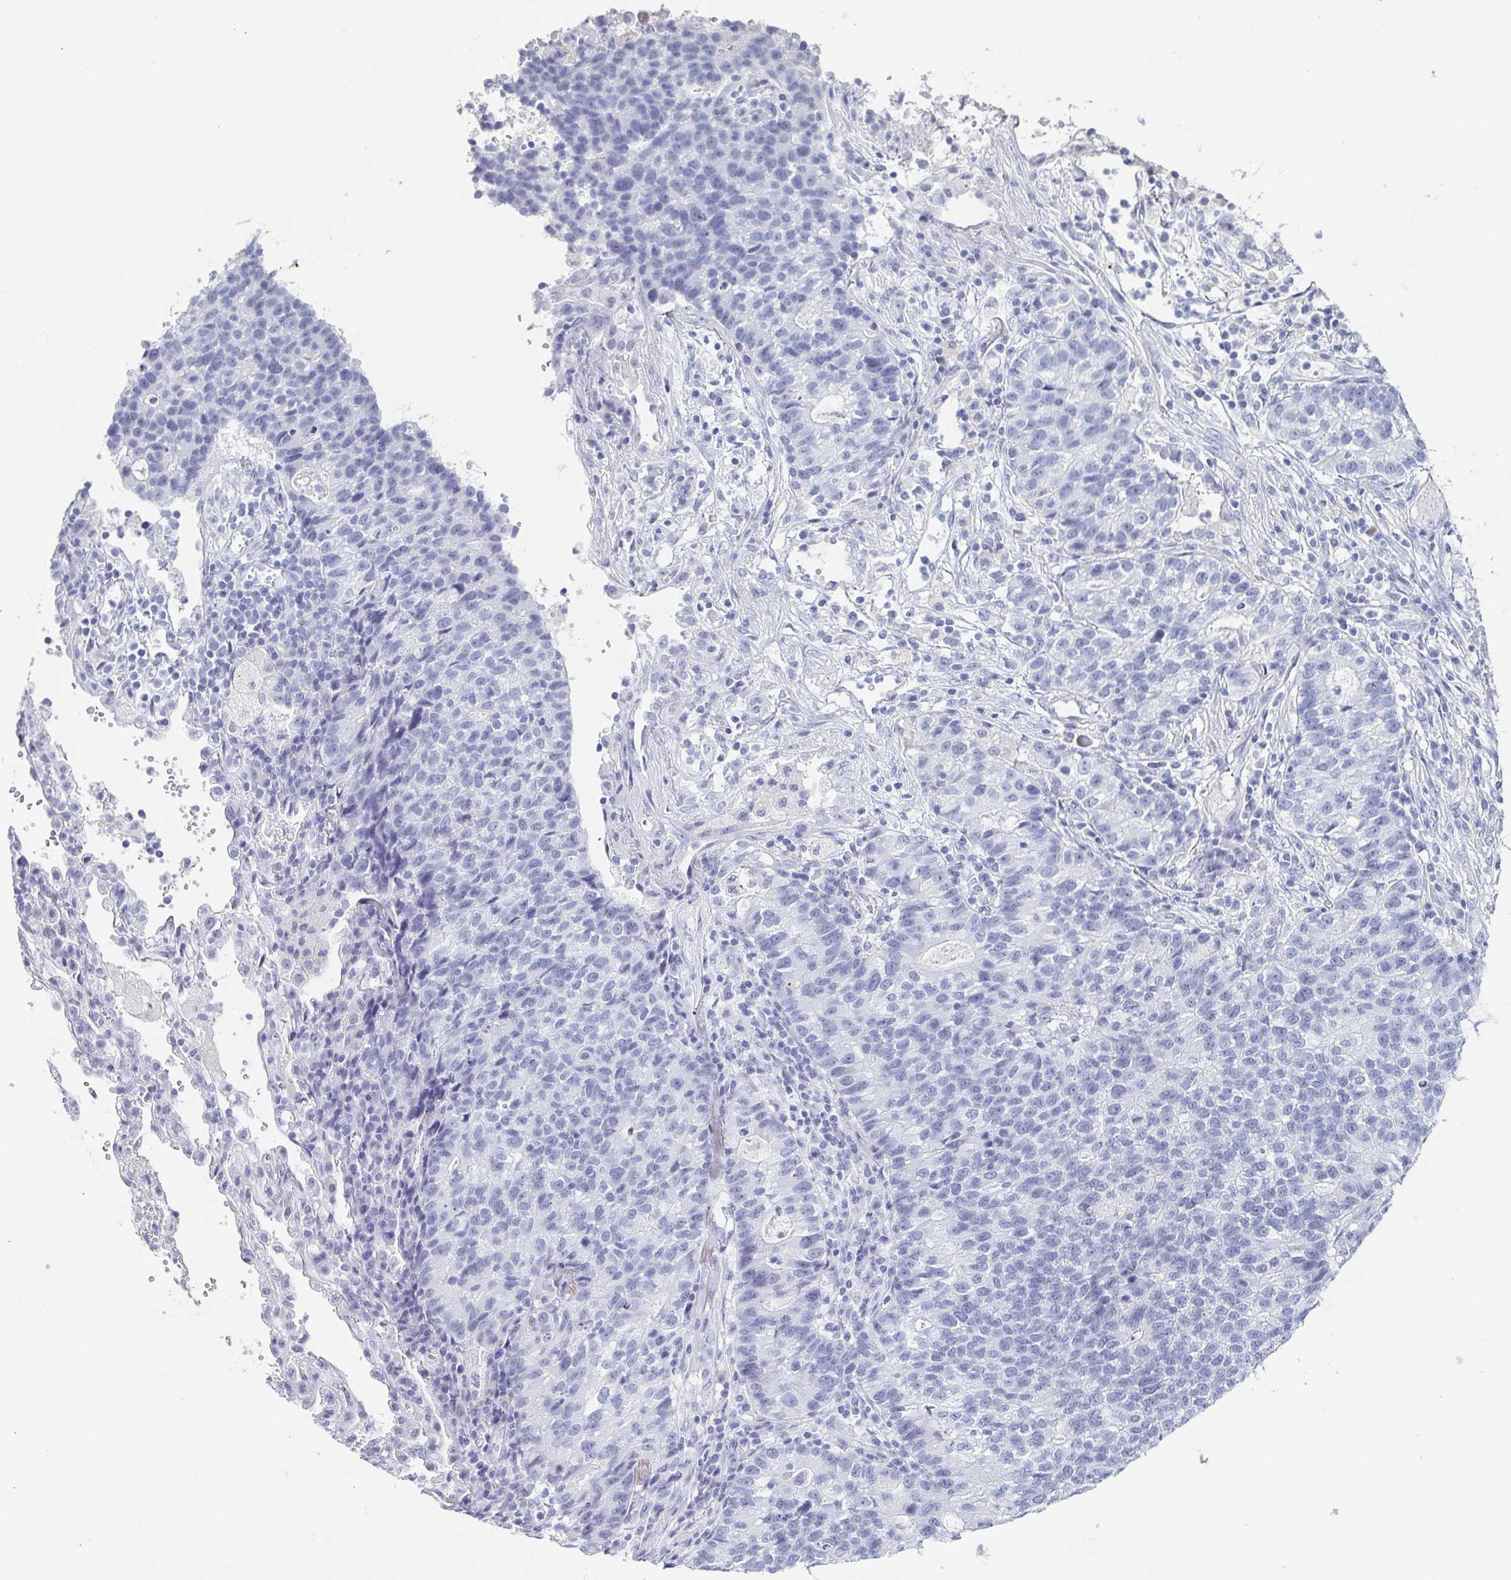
{"staining": {"intensity": "negative", "quantity": "none", "location": "none"}, "tissue": "lung cancer", "cell_type": "Tumor cells", "image_type": "cancer", "snomed": [{"axis": "morphology", "description": "Adenocarcinoma, NOS"}, {"axis": "topography", "description": "Lung"}], "caption": "Lung cancer stained for a protein using IHC shows no positivity tumor cells.", "gene": "REG4", "patient": {"sex": "male", "age": 57}}